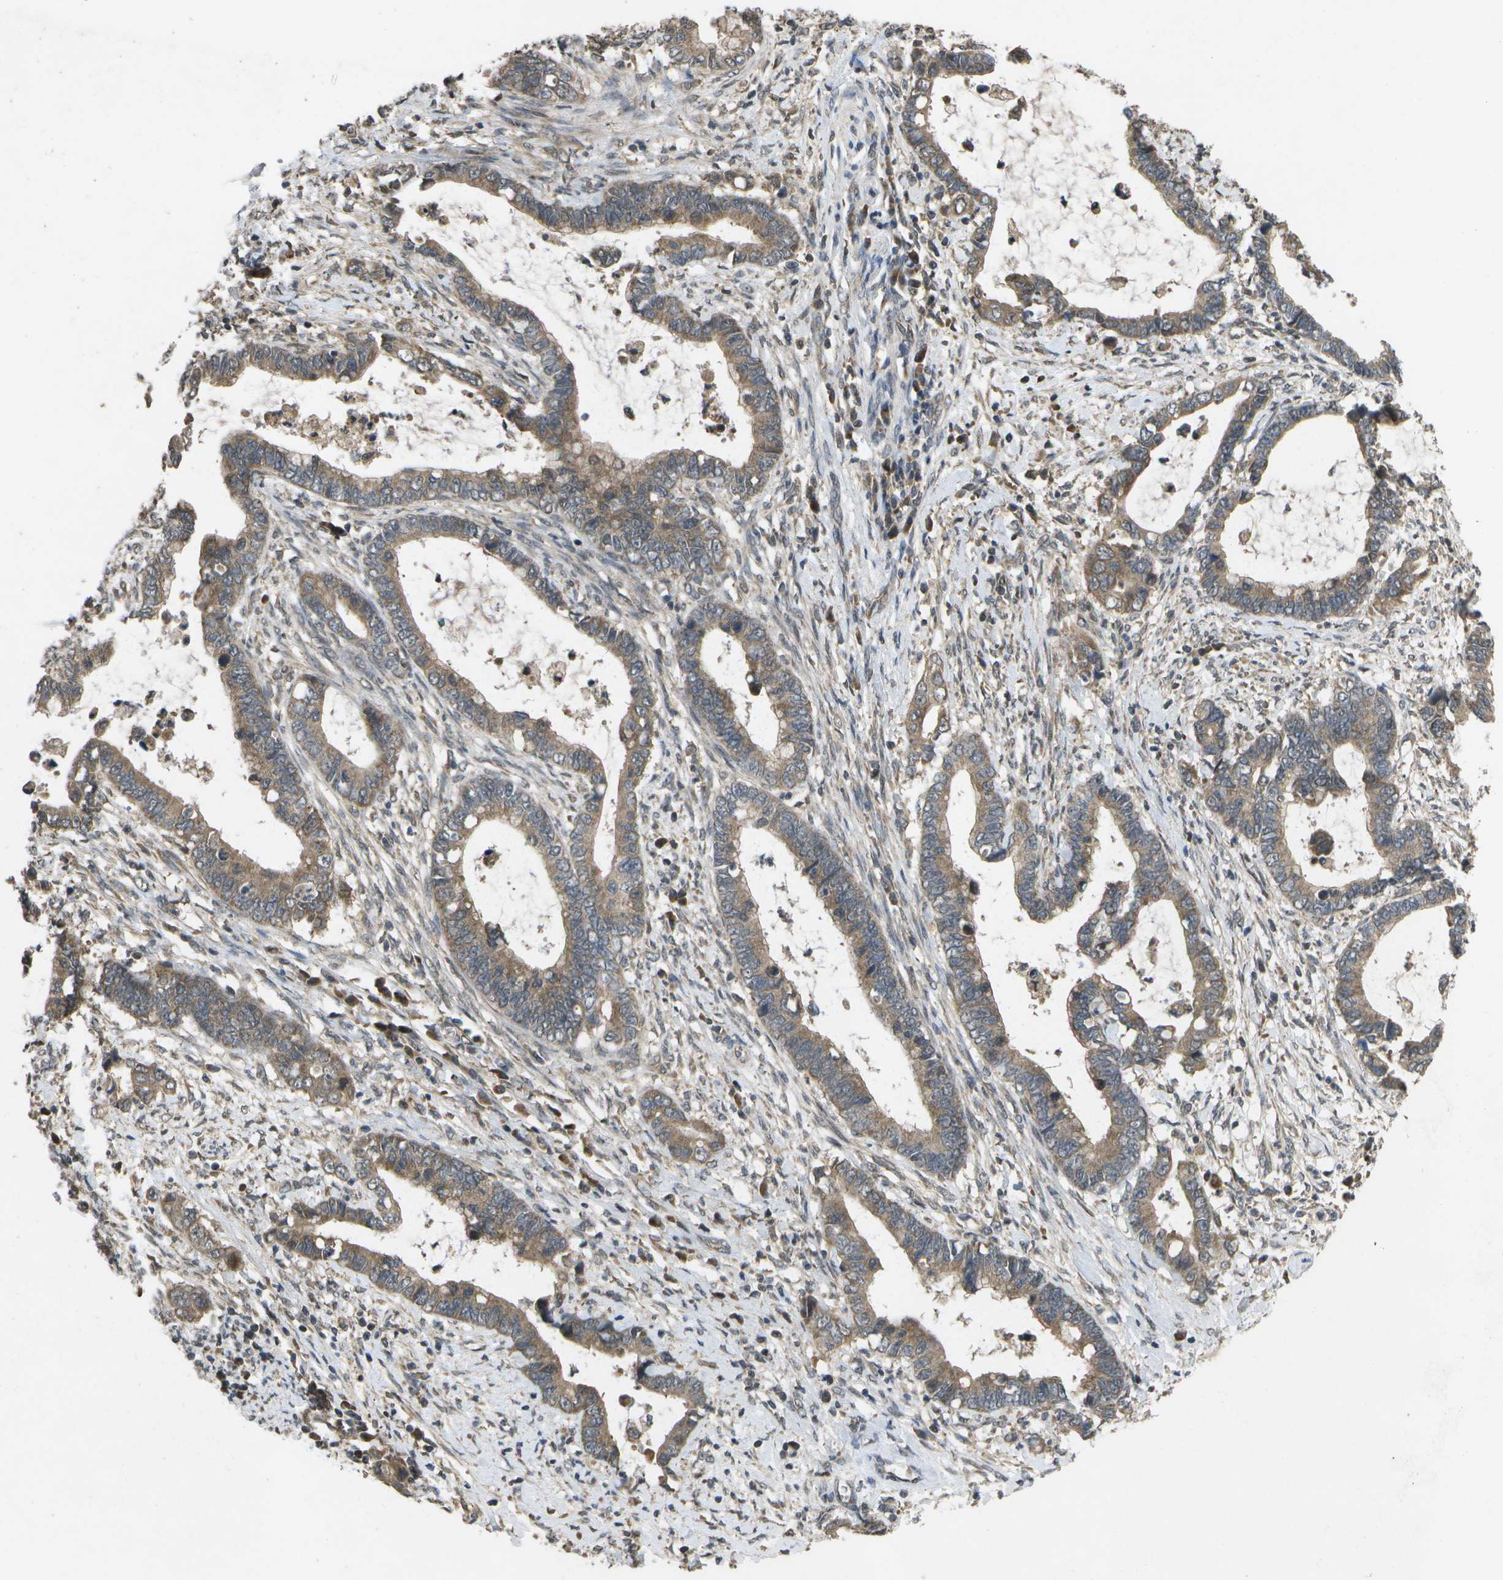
{"staining": {"intensity": "moderate", "quantity": ">75%", "location": "cytoplasmic/membranous"}, "tissue": "cervical cancer", "cell_type": "Tumor cells", "image_type": "cancer", "snomed": [{"axis": "morphology", "description": "Adenocarcinoma, NOS"}, {"axis": "topography", "description": "Cervix"}], "caption": "A high-resolution micrograph shows immunohistochemistry staining of adenocarcinoma (cervical), which demonstrates moderate cytoplasmic/membranous staining in about >75% of tumor cells.", "gene": "ALAS1", "patient": {"sex": "female", "age": 44}}